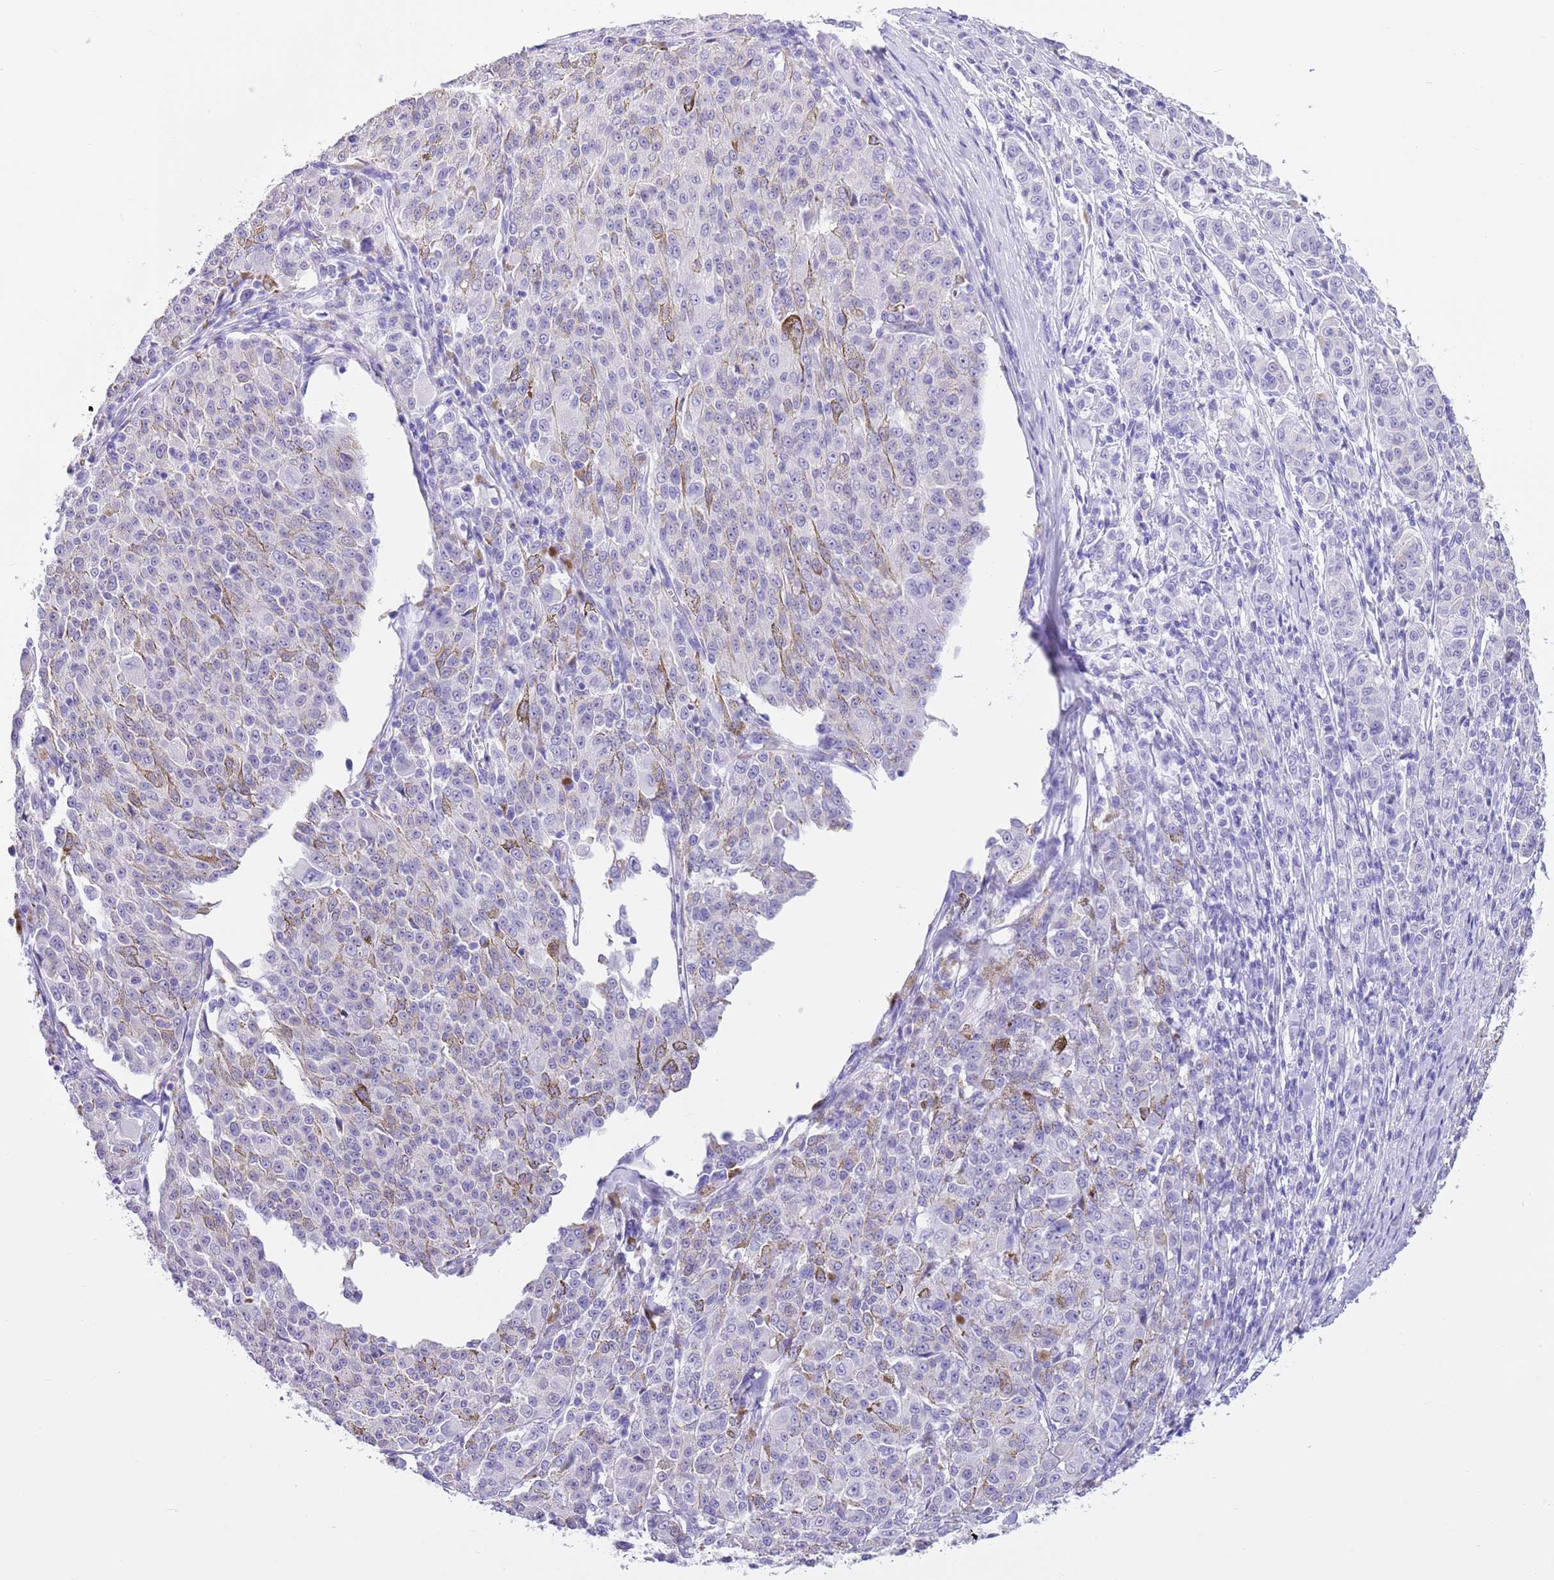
{"staining": {"intensity": "negative", "quantity": "none", "location": "none"}, "tissue": "melanoma", "cell_type": "Tumor cells", "image_type": "cancer", "snomed": [{"axis": "morphology", "description": "Malignant melanoma, NOS"}, {"axis": "topography", "description": "Skin"}], "caption": "This image is of melanoma stained with immunohistochemistry to label a protein in brown with the nuclei are counter-stained blue. There is no staining in tumor cells.", "gene": "TMEM185B", "patient": {"sex": "female", "age": 52}}